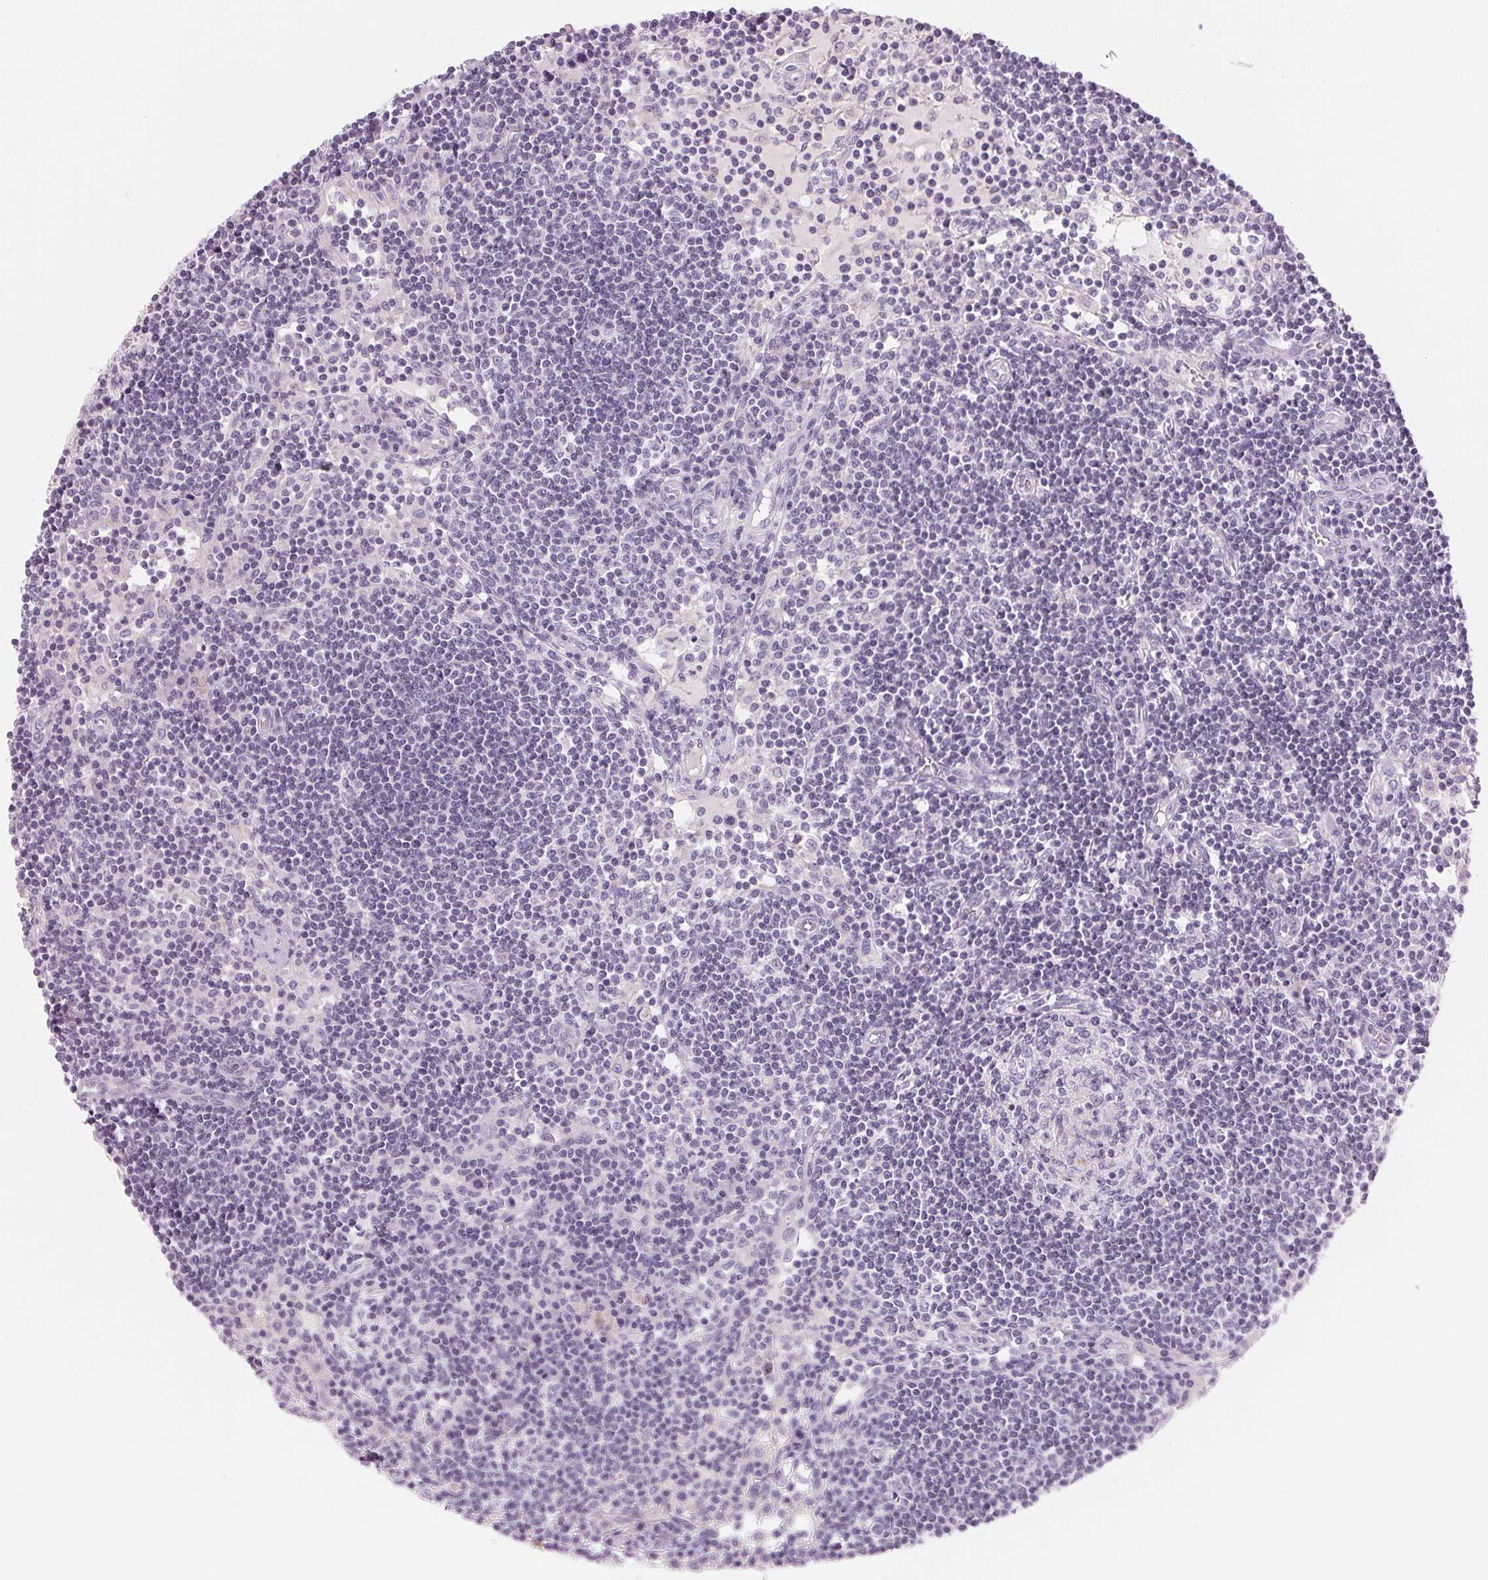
{"staining": {"intensity": "negative", "quantity": "none", "location": "none"}, "tissue": "lymph node", "cell_type": "Germinal center cells", "image_type": "normal", "snomed": [{"axis": "morphology", "description": "Normal tissue, NOS"}, {"axis": "topography", "description": "Lymph node"}], "caption": "Immunohistochemistry (IHC) image of unremarkable lymph node: lymph node stained with DAB exhibits no significant protein expression in germinal center cells. (Brightfield microscopy of DAB immunohistochemistry at high magnification).", "gene": "HSD17B2", "patient": {"sex": "female", "age": 72}}